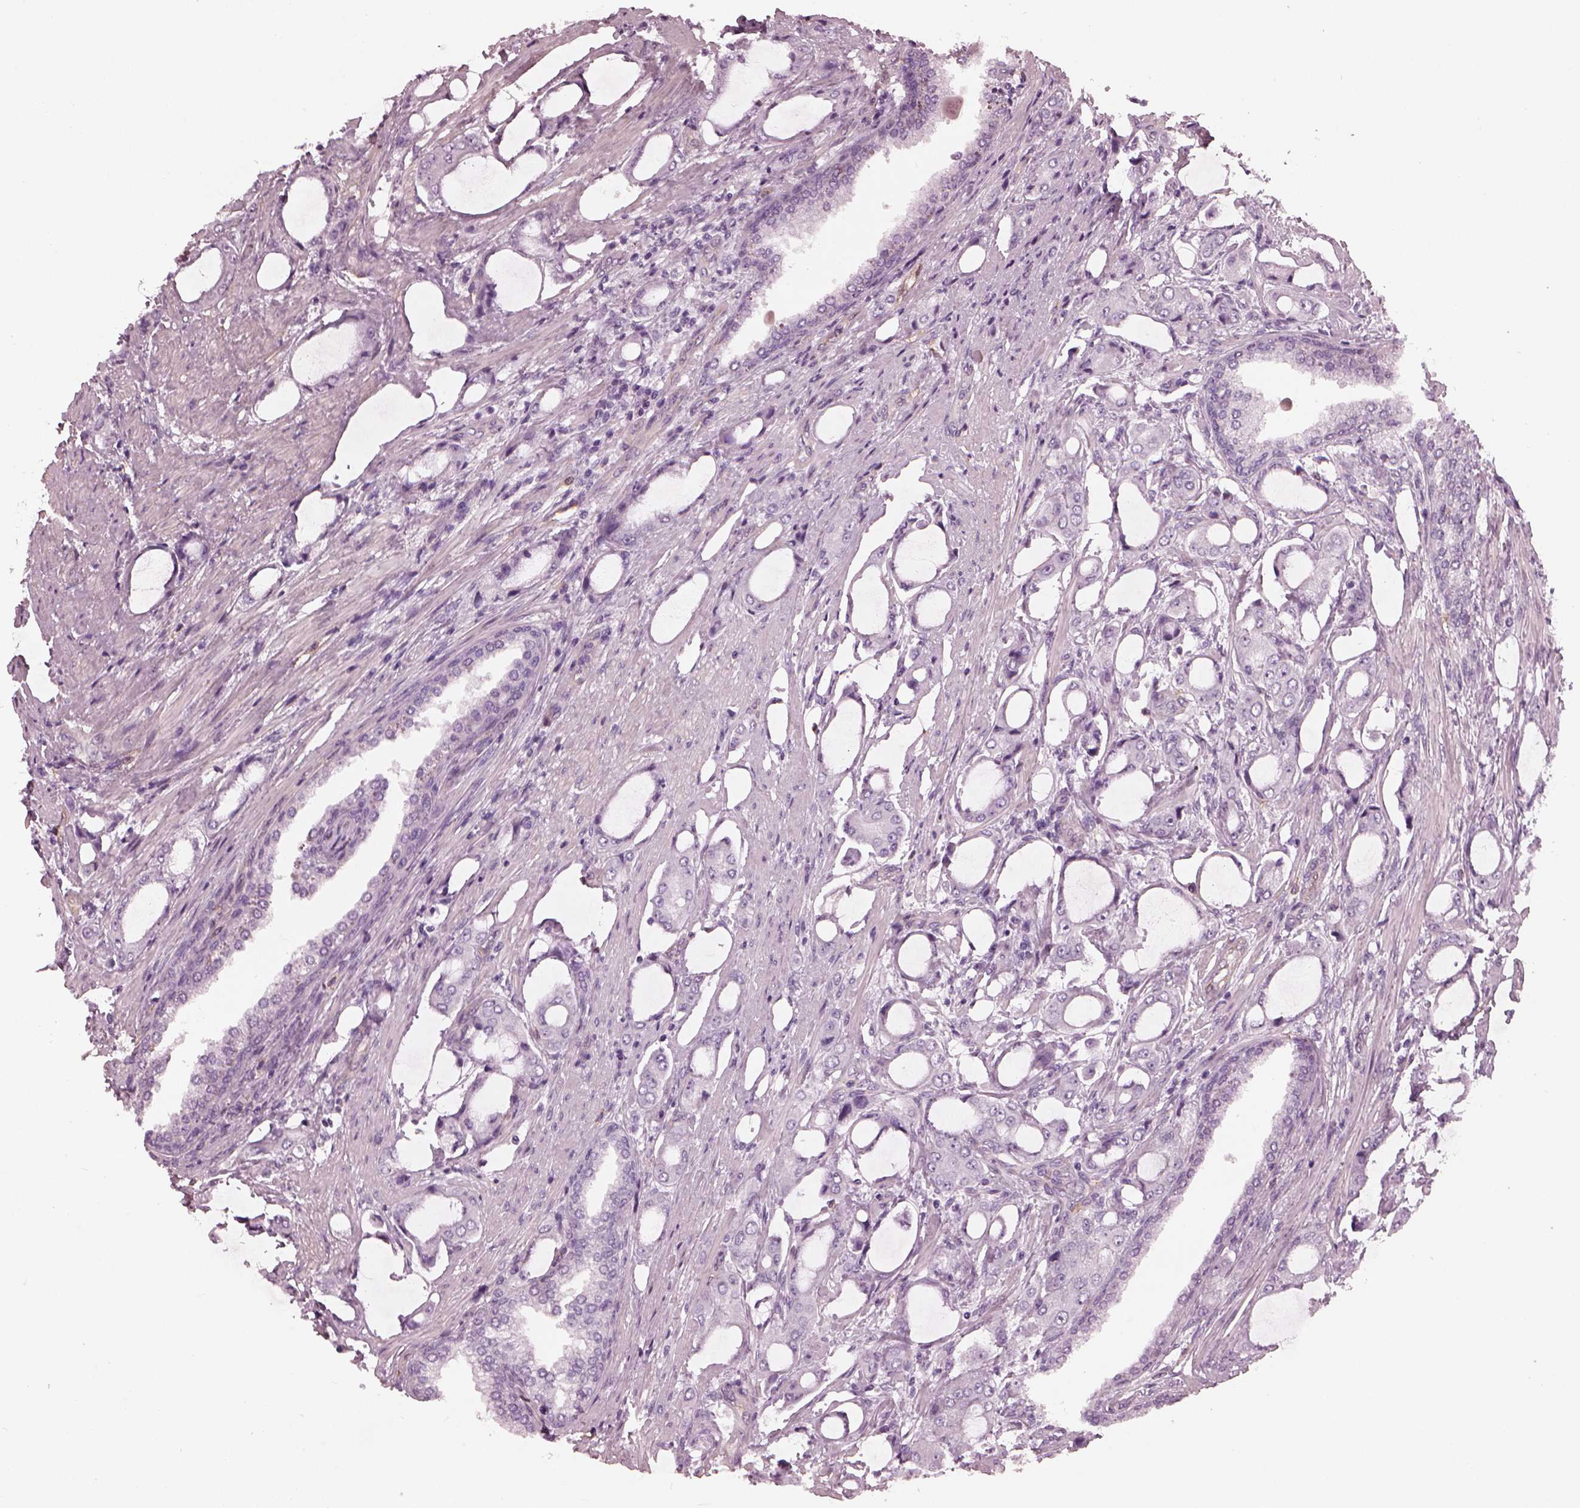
{"staining": {"intensity": "negative", "quantity": "none", "location": "none"}, "tissue": "prostate cancer", "cell_type": "Tumor cells", "image_type": "cancer", "snomed": [{"axis": "morphology", "description": "Adenocarcinoma, NOS"}, {"axis": "topography", "description": "Prostate"}], "caption": "High power microscopy histopathology image of an immunohistochemistry micrograph of adenocarcinoma (prostate), revealing no significant staining in tumor cells.", "gene": "EIF4E1B", "patient": {"sex": "male", "age": 63}}